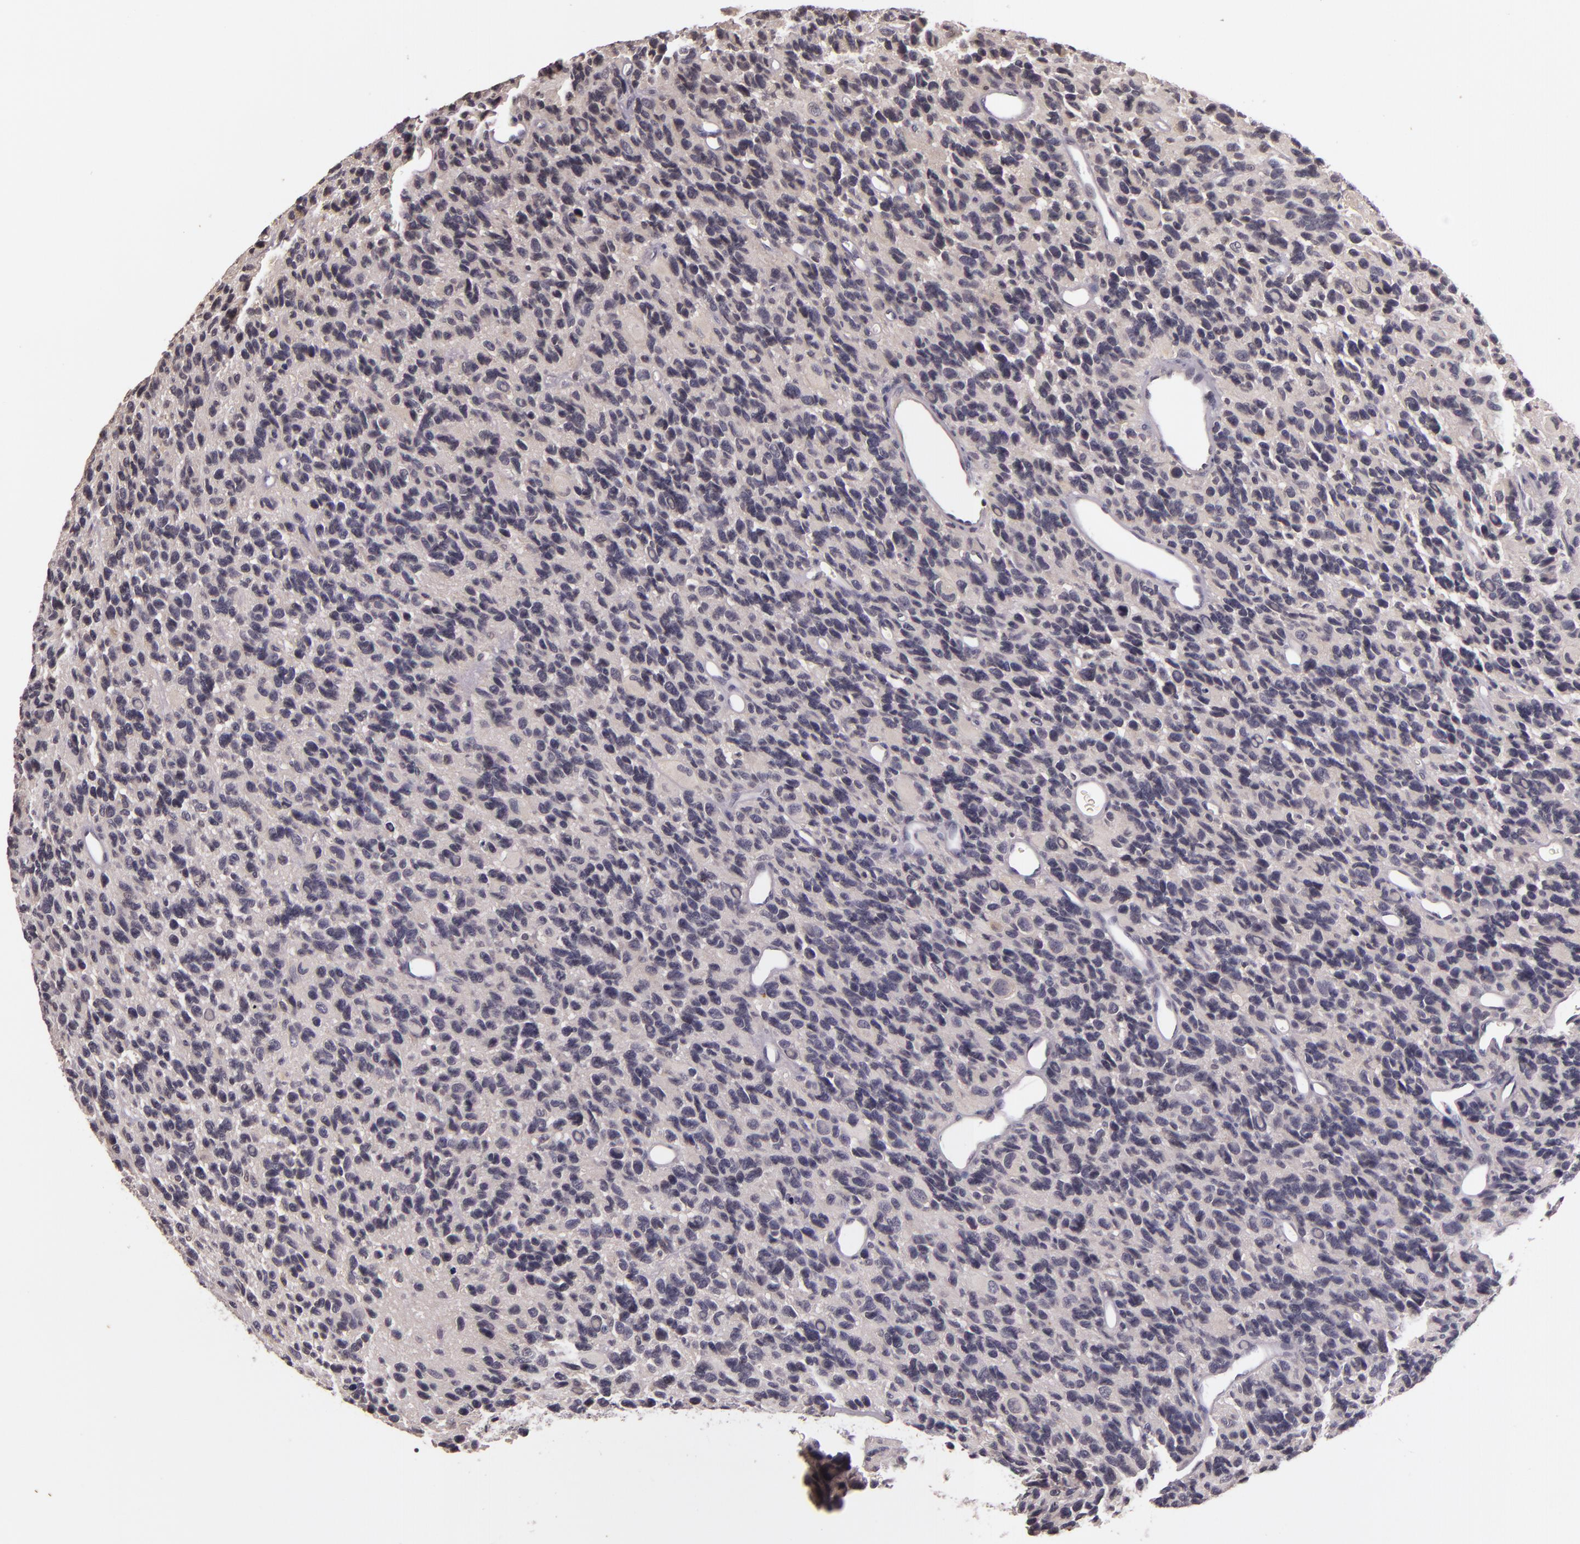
{"staining": {"intensity": "negative", "quantity": "none", "location": "none"}, "tissue": "glioma", "cell_type": "Tumor cells", "image_type": "cancer", "snomed": [{"axis": "morphology", "description": "Glioma, malignant, High grade"}, {"axis": "topography", "description": "Brain"}], "caption": "Immunohistochemistry micrograph of neoplastic tissue: glioma stained with DAB displays no significant protein expression in tumor cells.", "gene": "TFF1", "patient": {"sex": "male", "age": 77}}